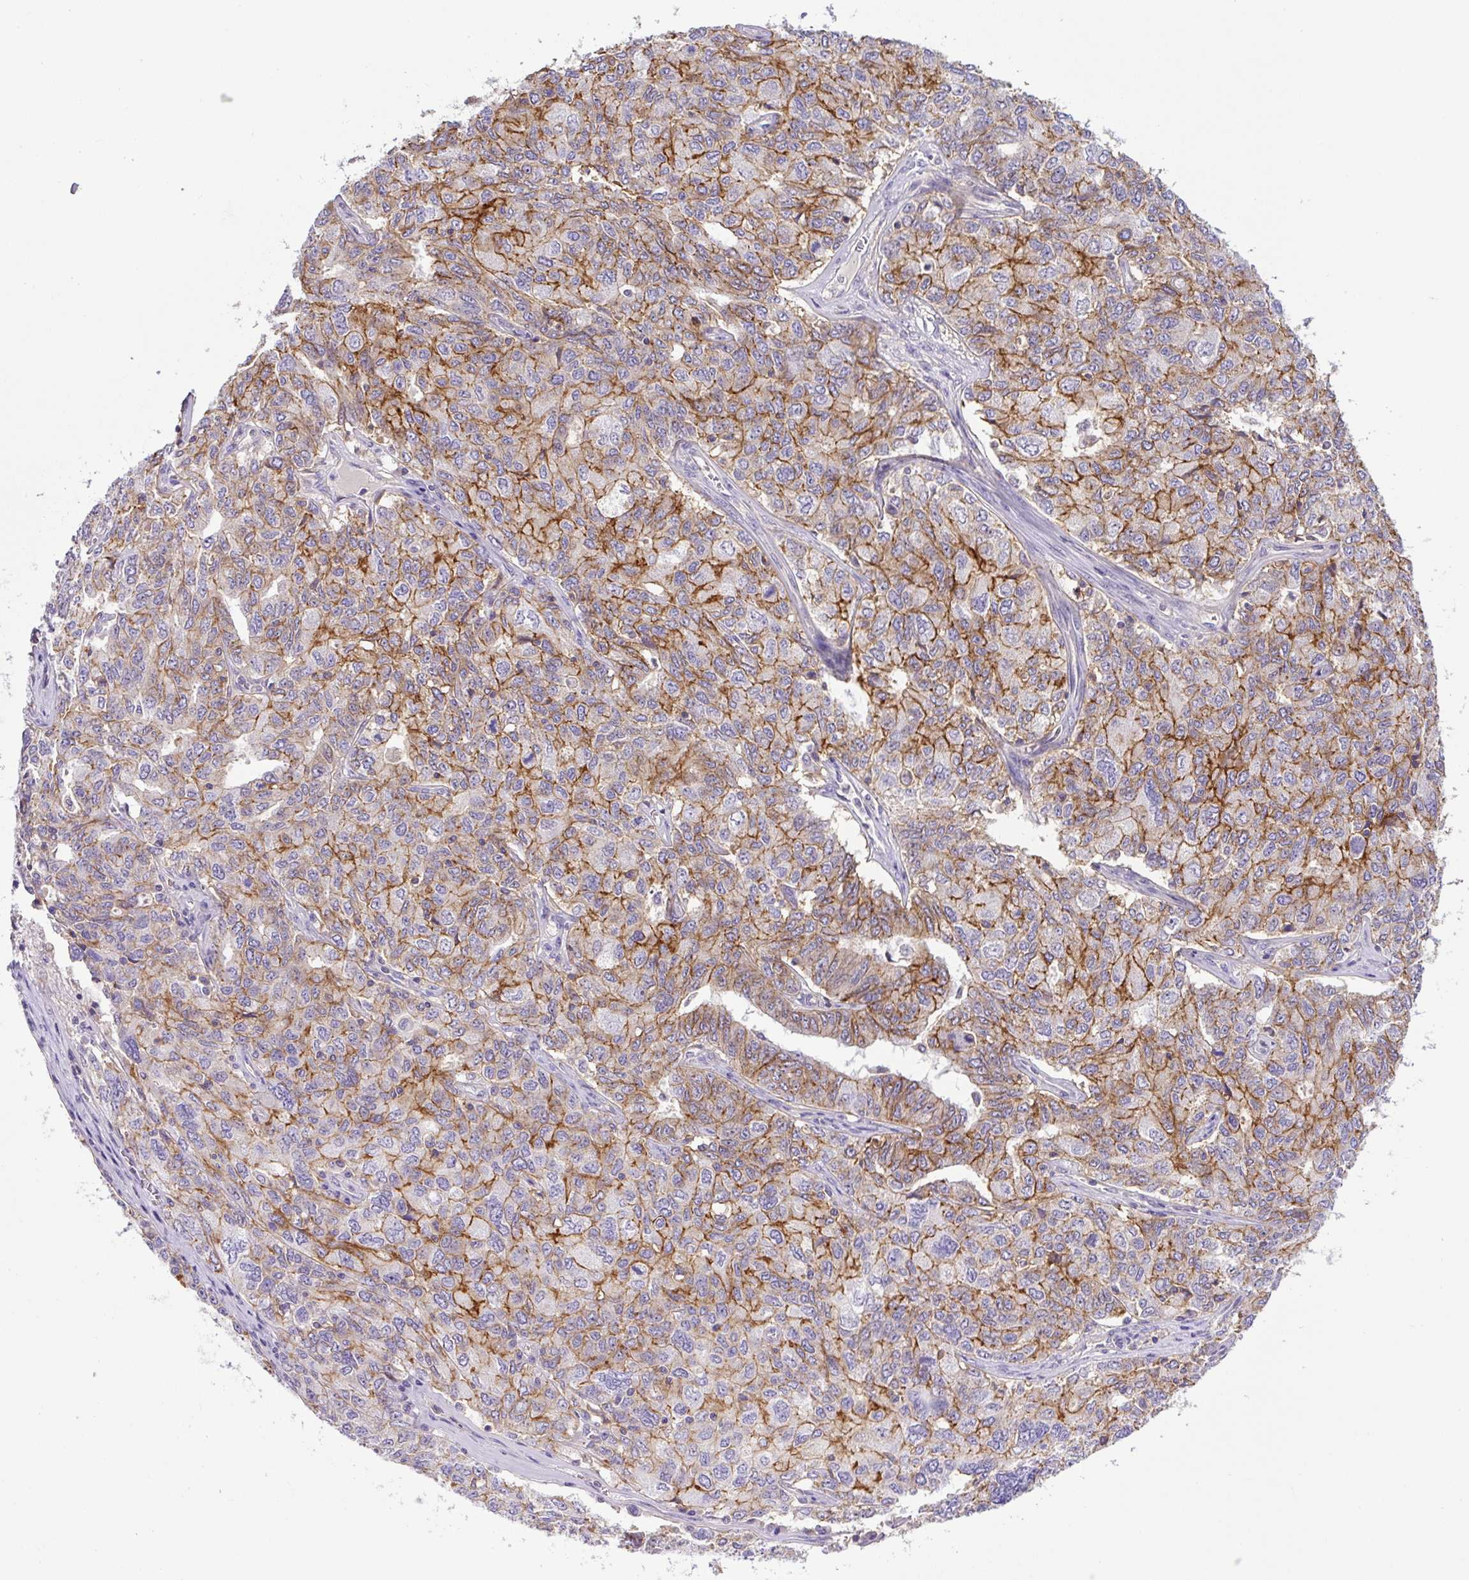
{"staining": {"intensity": "moderate", "quantity": "25%-75%", "location": "cytoplasmic/membranous"}, "tissue": "ovarian cancer", "cell_type": "Tumor cells", "image_type": "cancer", "snomed": [{"axis": "morphology", "description": "Carcinoma, endometroid"}, {"axis": "topography", "description": "Ovary"}], "caption": "Tumor cells demonstrate moderate cytoplasmic/membranous staining in about 25%-75% of cells in endometroid carcinoma (ovarian). The staining was performed using DAB, with brown indicating positive protein expression. Nuclei are stained blue with hematoxylin.", "gene": "NPTN", "patient": {"sex": "female", "age": 62}}